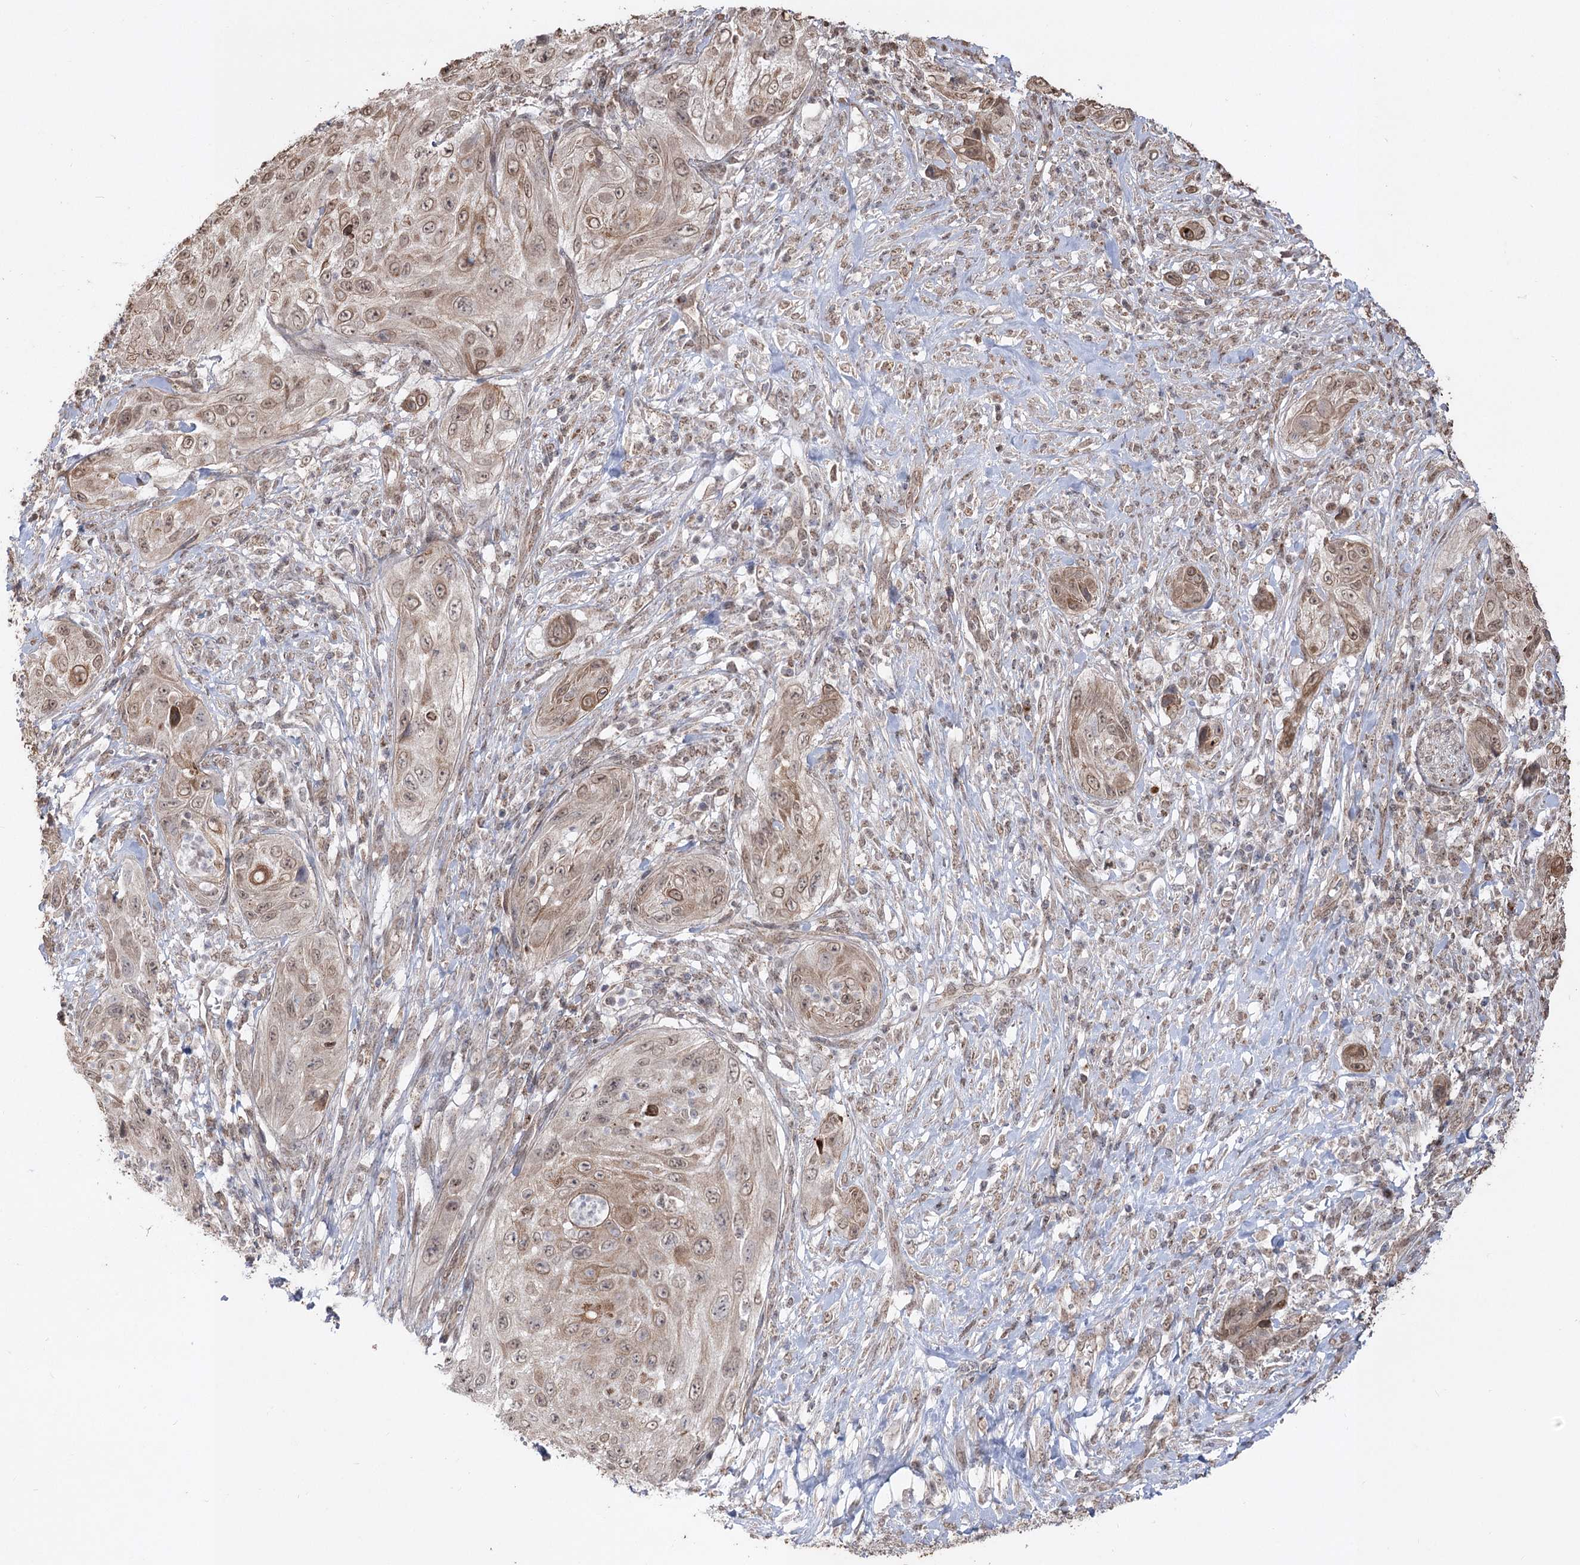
{"staining": {"intensity": "moderate", "quantity": ">75%", "location": "cytoplasmic/membranous,nuclear"}, "tissue": "cervical cancer", "cell_type": "Tumor cells", "image_type": "cancer", "snomed": [{"axis": "morphology", "description": "Squamous cell carcinoma, NOS"}, {"axis": "topography", "description": "Cervix"}], "caption": "Squamous cell carcinoma (cervical) was stained to show a protein in brown. There is medium levels of moderate cytoplasmic/membranous and nuclear positivity in about >75% of tumor cells.", "gene": "ZSCAN23", "patient": {"sex": "female", "age": 42}}